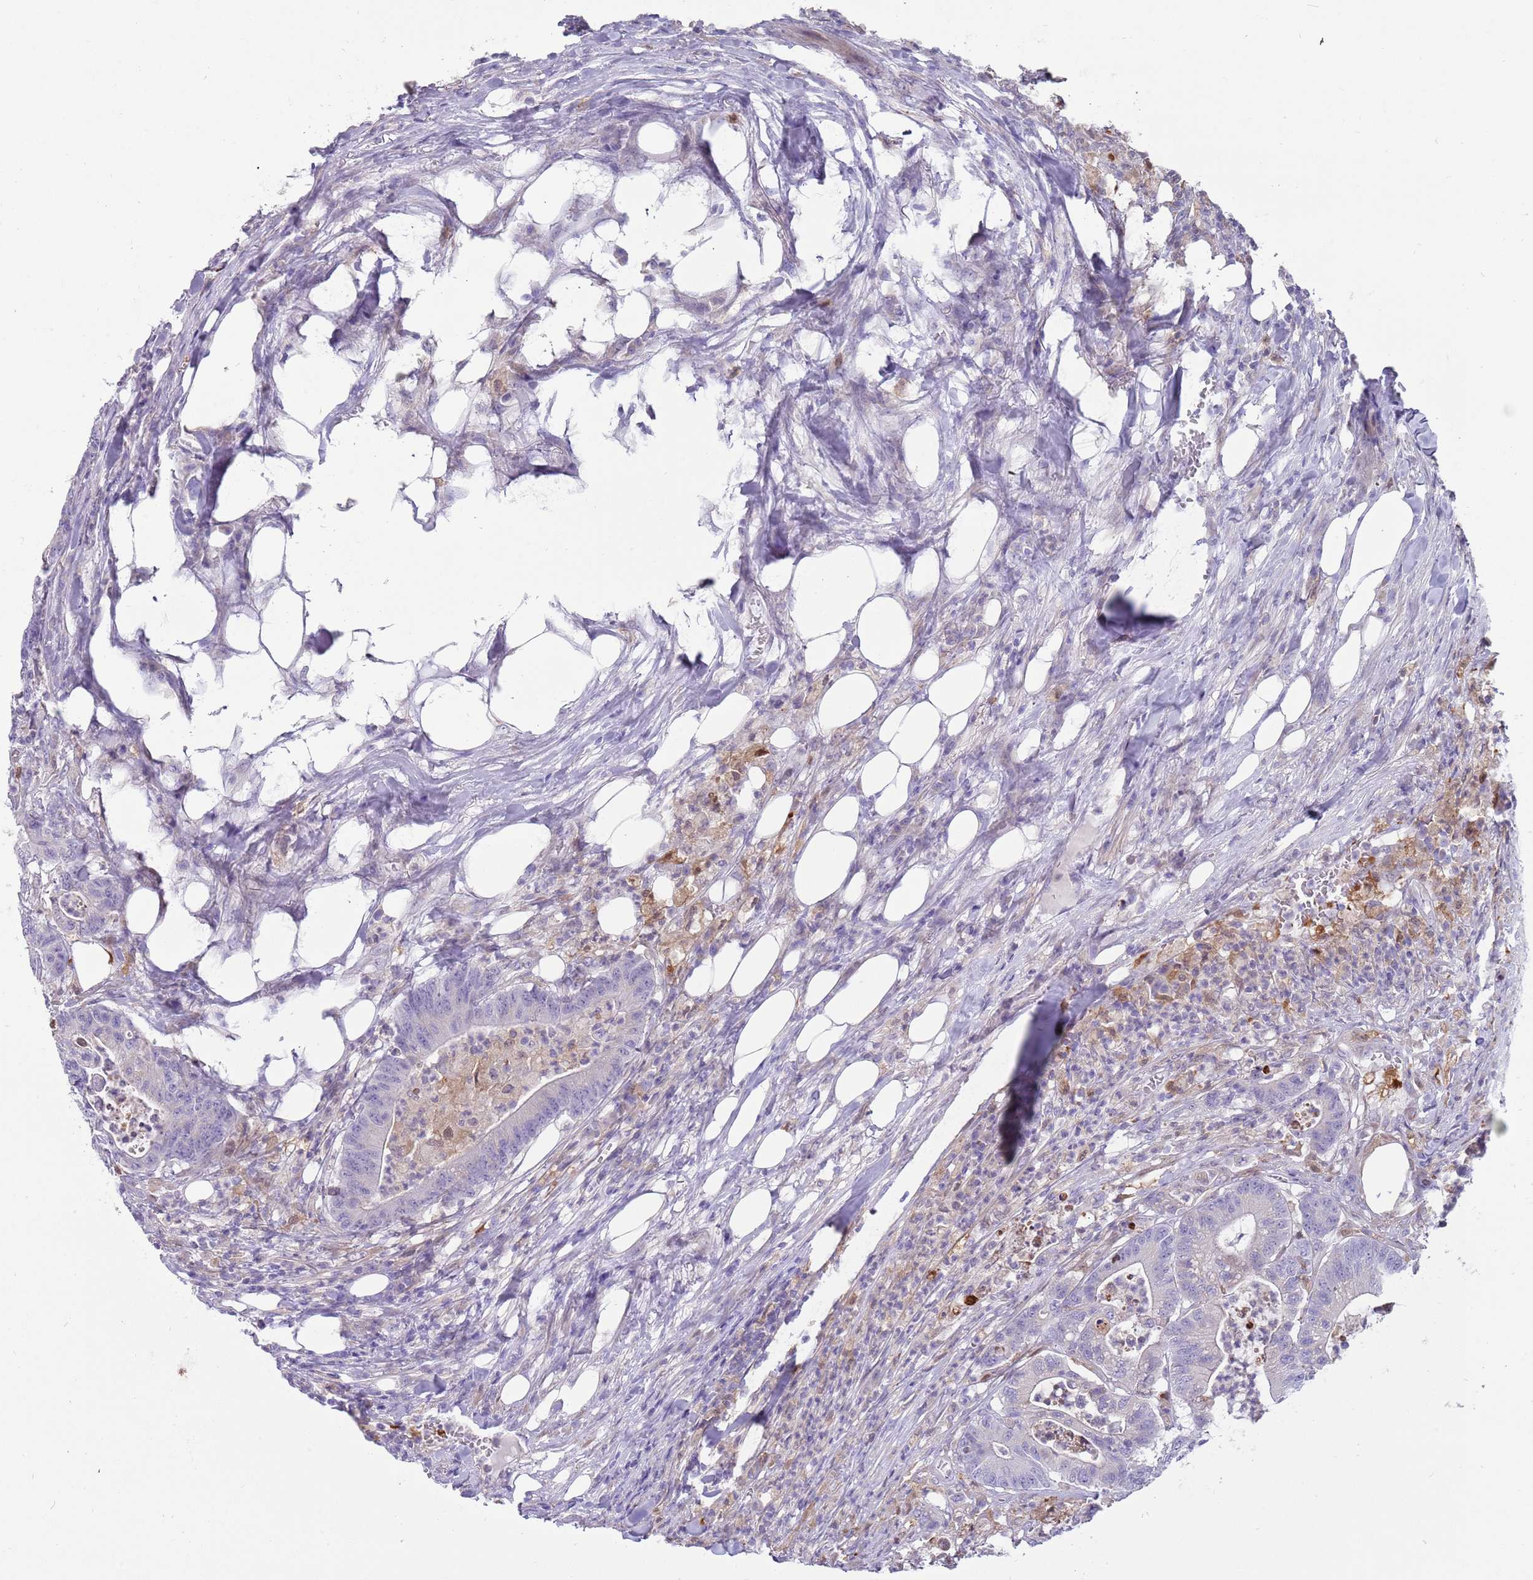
{"staining": {"intensity": "negative", "quantity": "none", "location": "none"}, "tissue": "colorectal cancer", "cell_type": "Tumor cells", "image_type": "cancer", "snomed": [{"axis": "morphology", "description": "Adenocarcinoma, NOS"}, {"axis": "topography", "description": "Colon"}], "caption": "There is no significant expression in tumor cells of colorectal cancer. (DAB (3,3'-diaminobenzidine) IHC visualized using brightfield microscopy, high magnification).", "gene": "DIPK1C", "patient": {"sex": "female", "age": 84}}